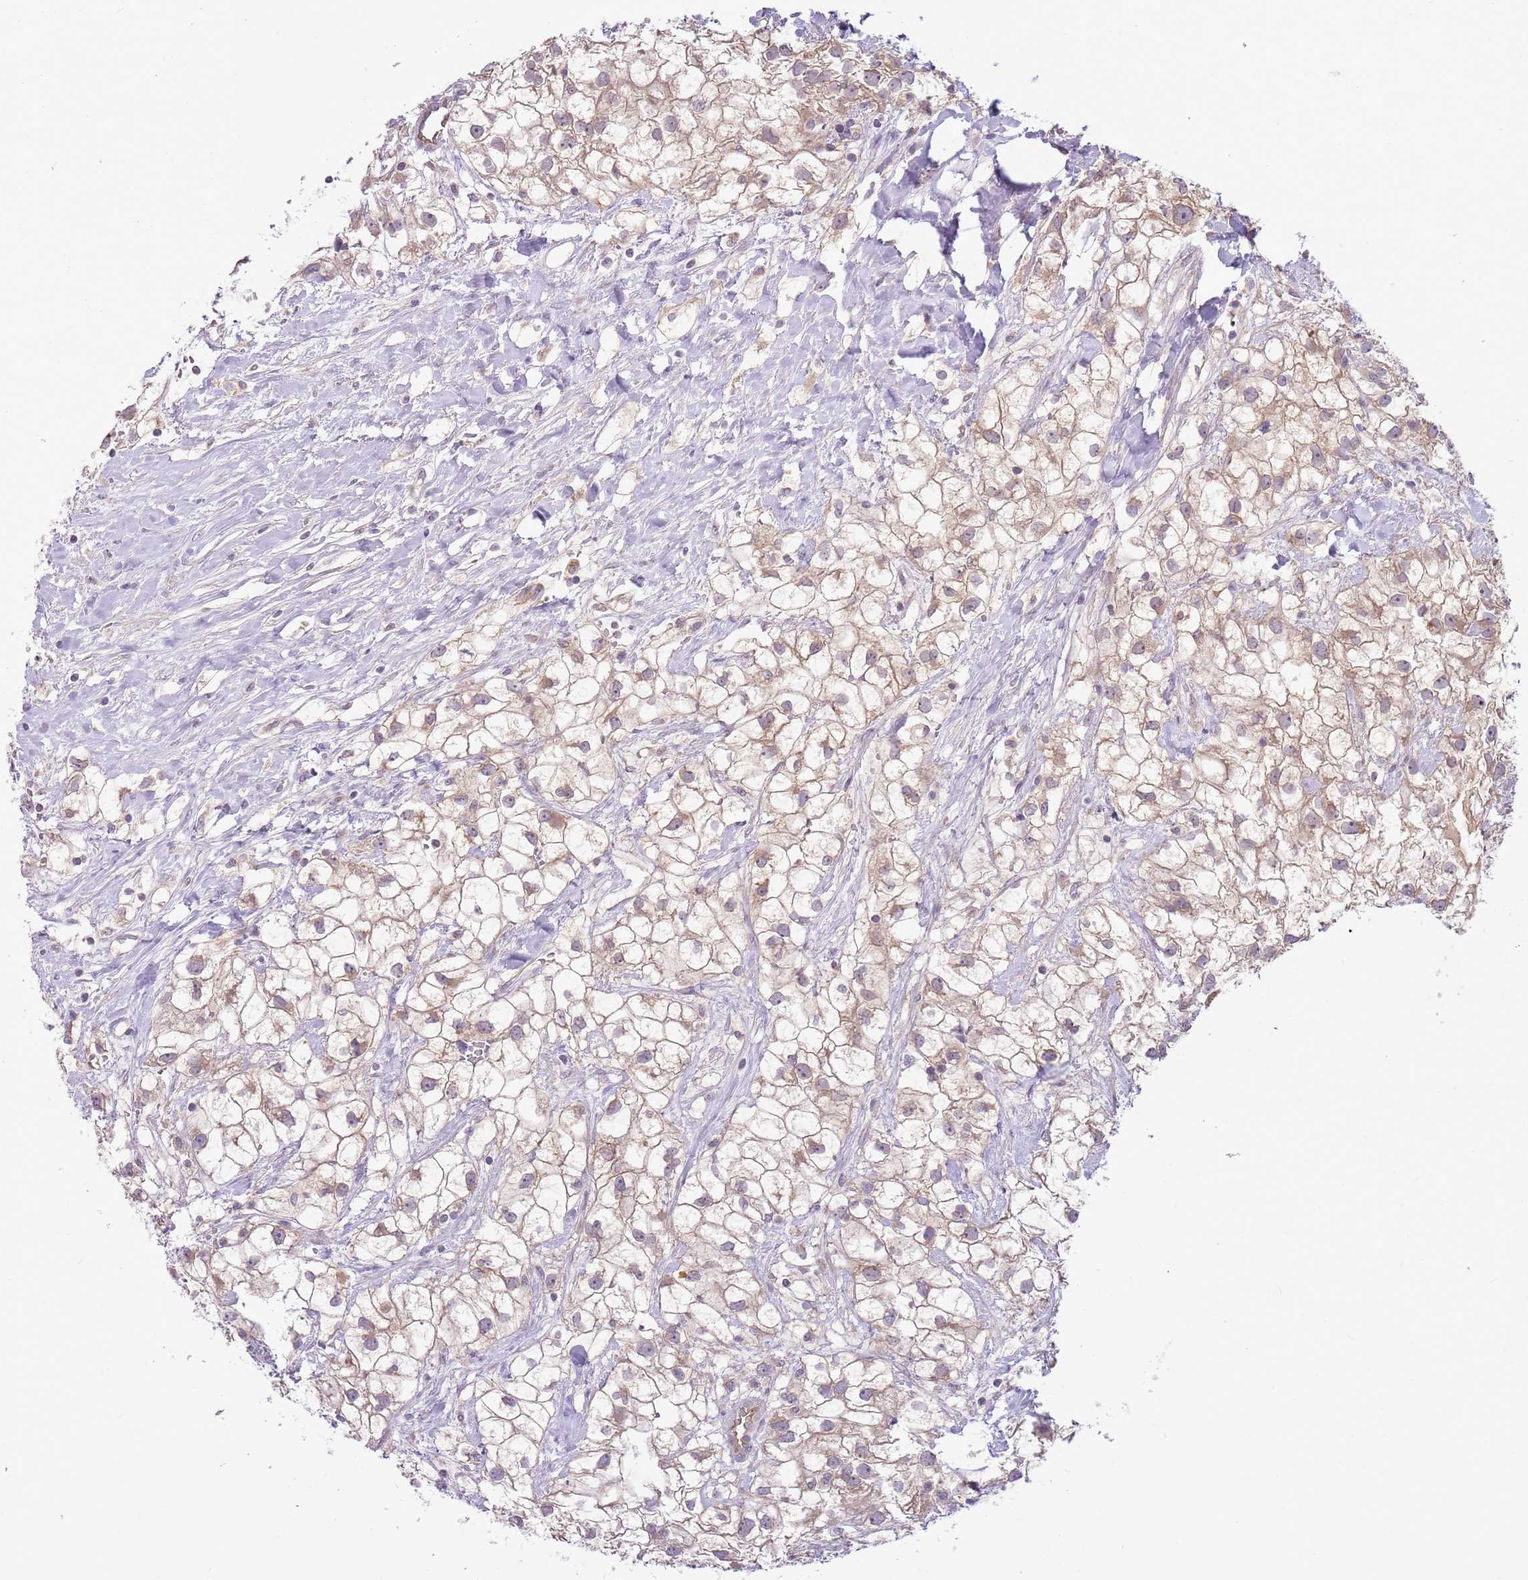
{"staining": {"intensity": "weak", "quantity": ">75%", "location": "cytoplasmic/membranous"}, "tissue": "renal cancer", "cell_type": "Tumor cells", "image_type": "cancer", "snomed": [{"axis": "morphology", "description": "Adenocarcinoma, NOS"}, {"axis": "topography", "description": "Kidney"}], "caption": "Human renal adenocarcinoma stained with a protein marker exhibits weak staining in tumor cells.", "gene": "SKOR2", "patient": {"sex": "male", "age": 59}}